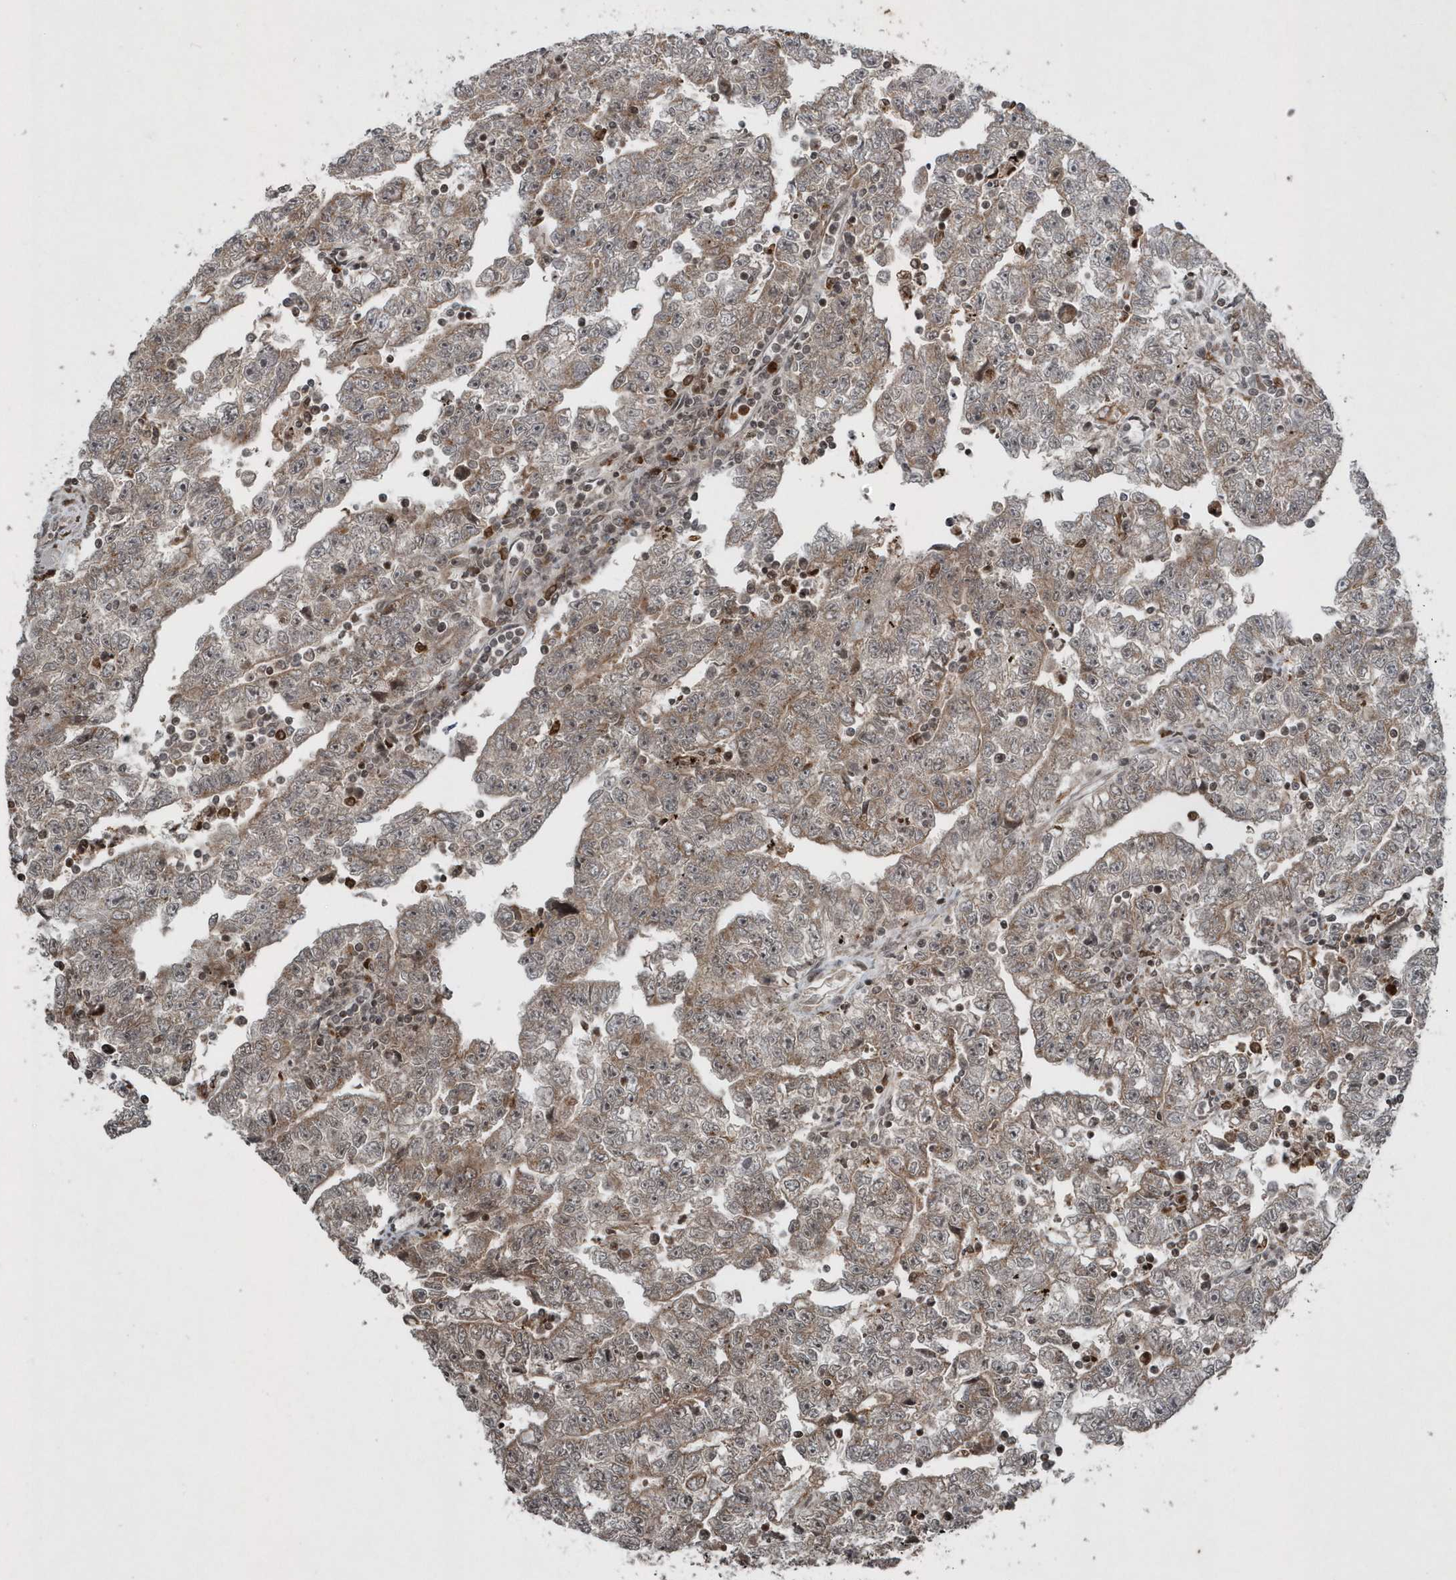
{"staining": {"intensity": "moderate", "quantity": "25%-75%", "location": "cytoplasmic/membranous"}, "tissue": "testis cancer", "cell_type": "Tumor cells", "image_type": "cancer", "snomed": [{"axis": "morphology", "description": "Carcinoma, Embryonal, NOS"}, {"axis": "topography", "description": "Testis"}], "caption": "High-power microscopy captured an immunohistochemistry micrograph of testis cancer, revealing moderate cytoplasmic/membranous positivity in about 25%-75% of tumor cells.", "gene": "EIF2B1", "patient": {"sex": "male", "age": 25}}